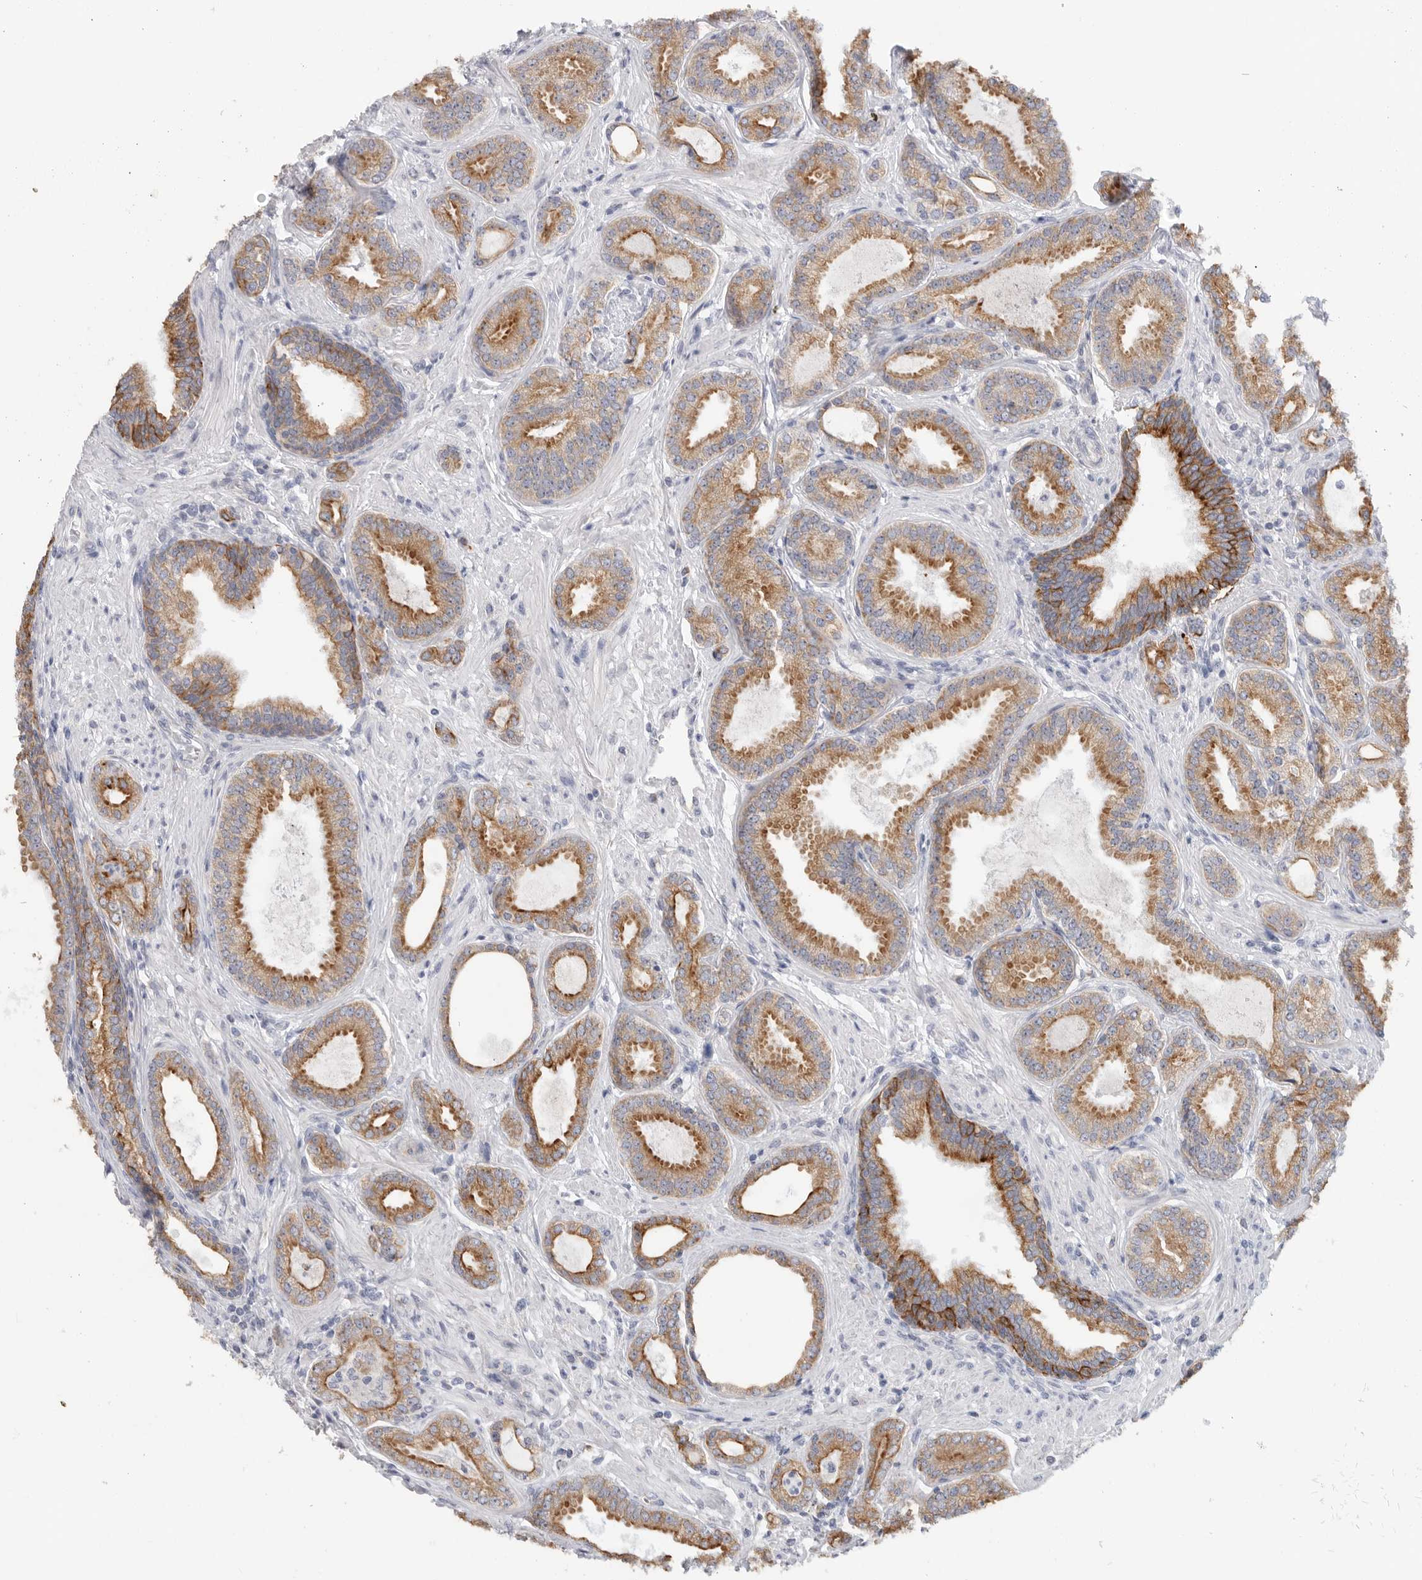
{"staining": {"intensity": "moderate", "quantity": ">75%", "location": "cytoplasmic/membranous"}, "tissue": "prostate cancer", "cell_type": "Tumor cells", "image_type": "cancer", "snomed": [{"axis": "morphology", "description": "Adenocarcinoma, Low grade"}, {"axis": "topography", "description": "Prostate"}], "caption": "Human prostate cancer stained with a brown dye displays moderate cytoplasmic/membranous positive positivity in approximately >75% of tumor cells.", "gene": "MTFR1L", "patient": {"sex": "male", "age": 71}}